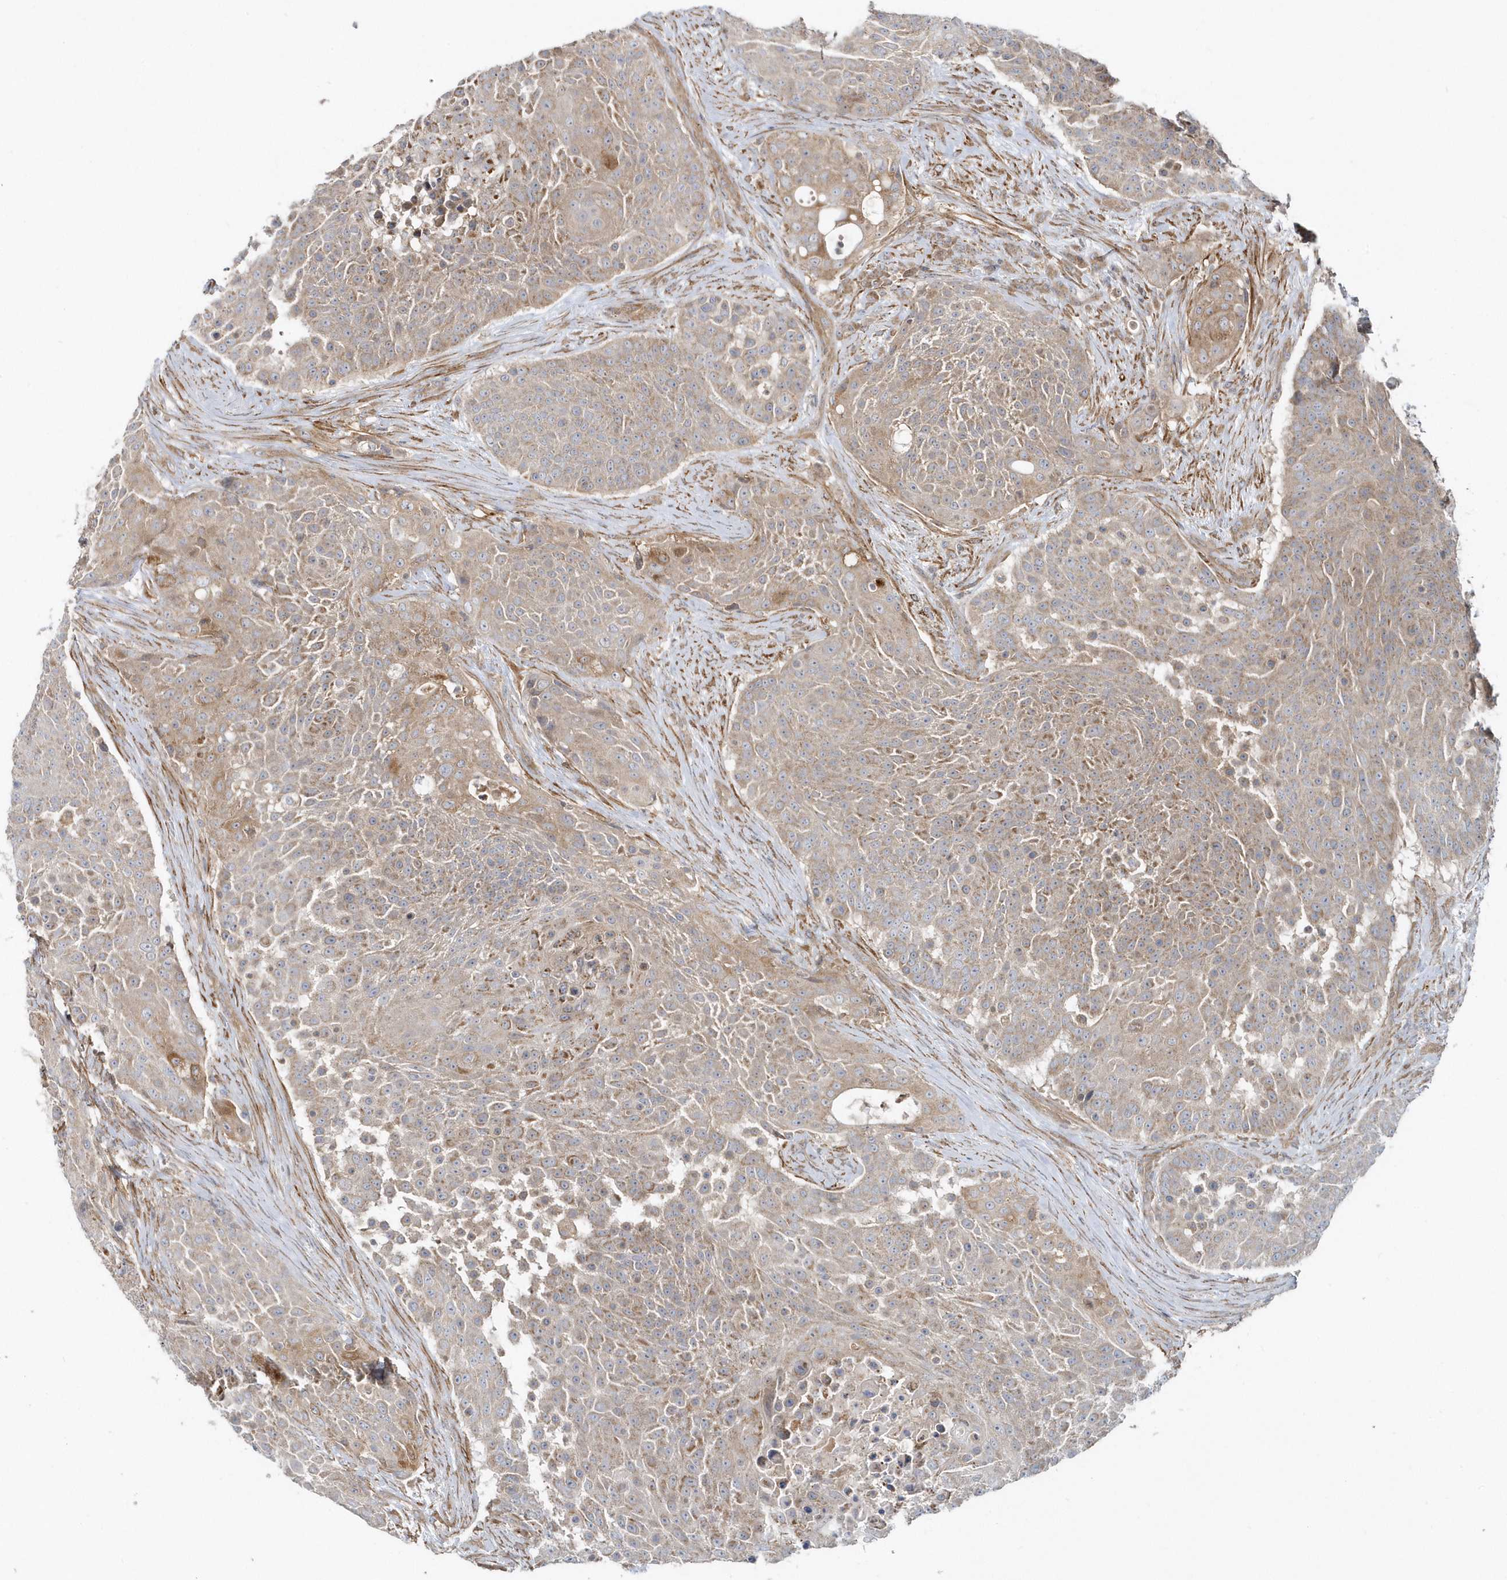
{"staining": {"intensity": "weak", "quantity": "25%-75%", "location": "cytoplasmic/membranous"}, "tissue": "urothelial cancer", "cell_type": "Tumor cells", "image_type": "cancer", "snomed": [{"axis": "morphology", "description": "Urothelial carcinoma, High grade"}, {"axis": "topography", "description": "Urinary bladder"}], "caption": "Immunohistochemistry (IHC) of human high-grade urothelial carcinoma reveals low levels of weak cytoplasmic/membranous expression in about 25%-75% of tumor cells.", "gene": "LEXM", "patient": {"sex": "female", "age": 63}}